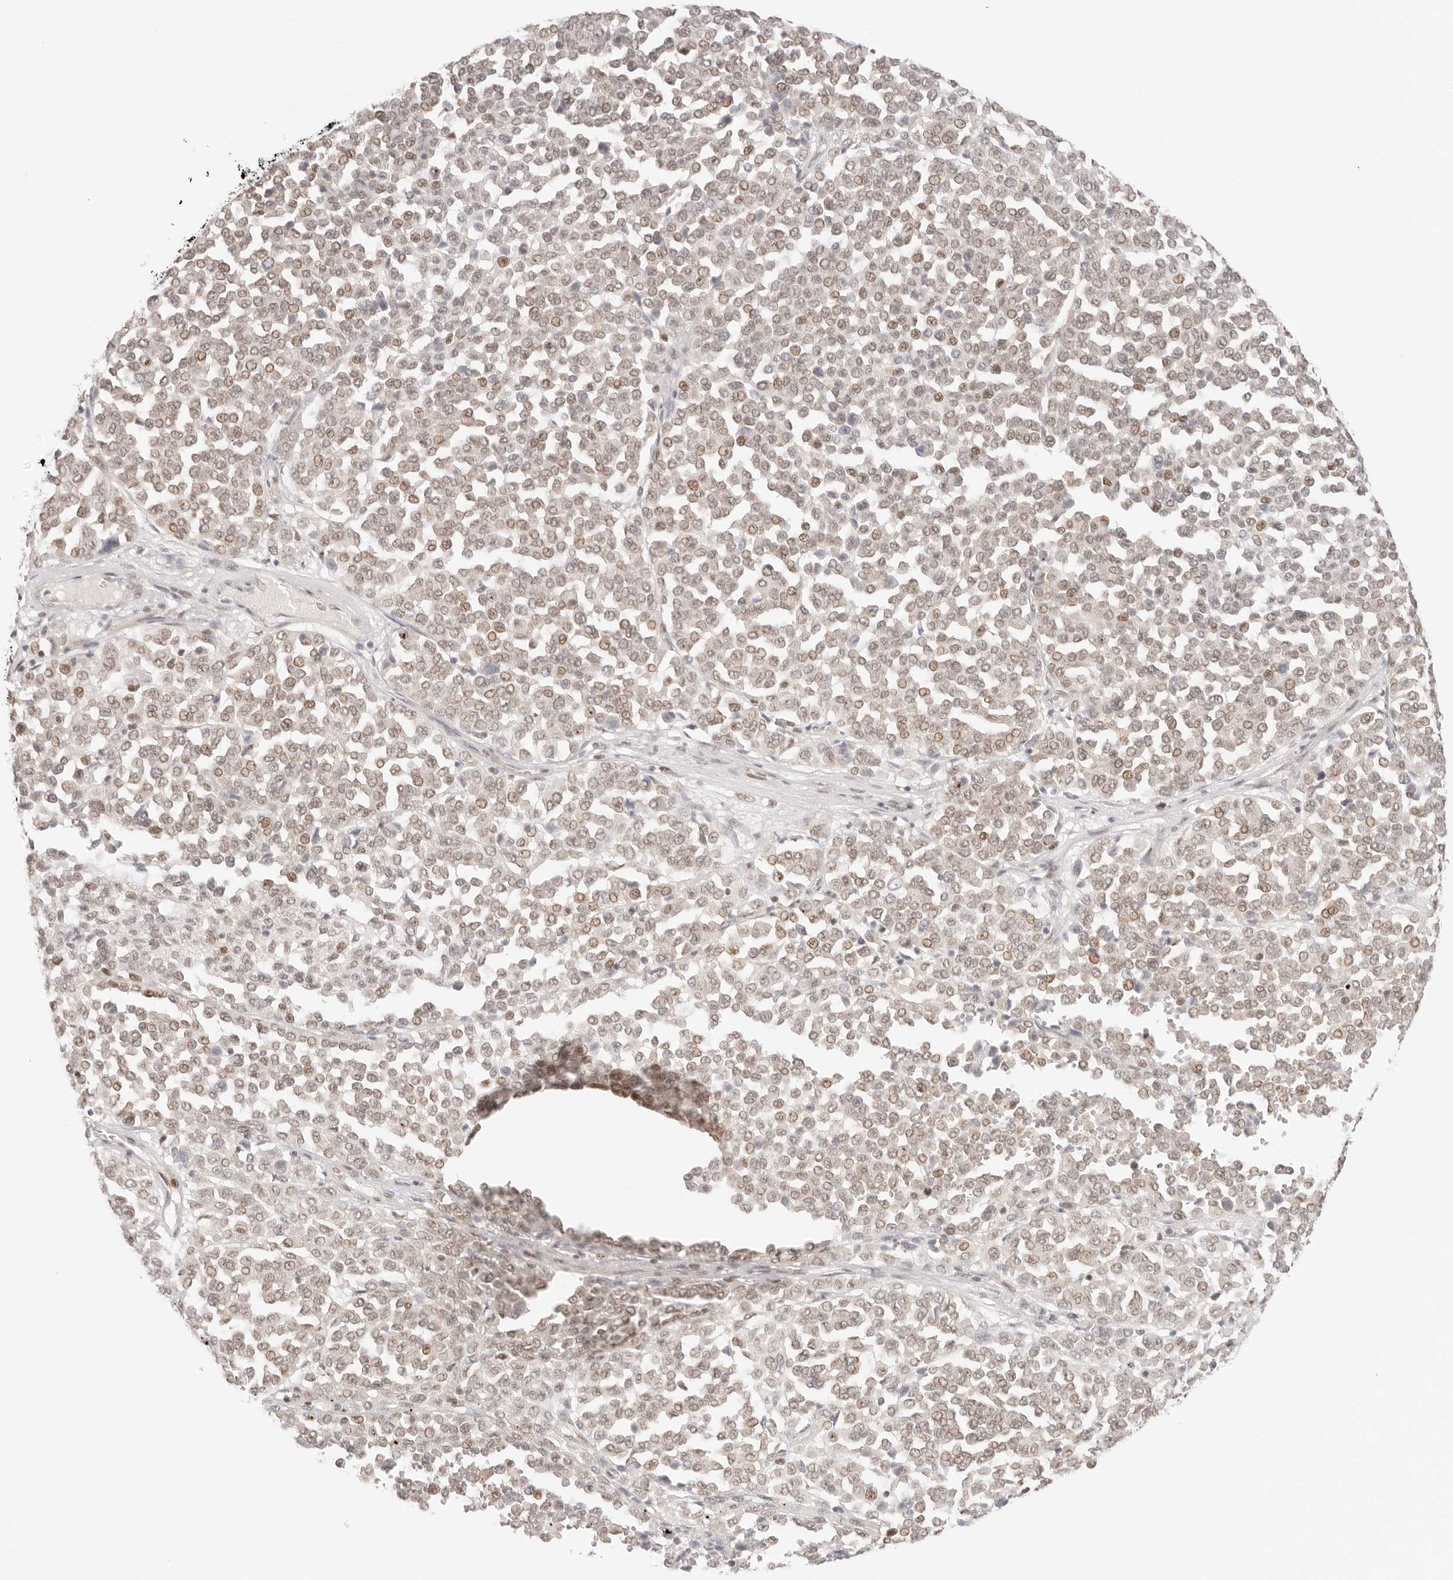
{"staining": {"intensity": "weak", "quantity": ">75%", "location": "nuclear"}, "tissue": "melanoma", "cell_type": "Tumor cells", "image_type": "cancer", "snomed": [{"axis": "morphology", "description": "Malignant melanoma, Metastatic site"}, {"axis": "topography", "description": "Pancreas"}], "caption": "Melanoma stained with DAB (3,3'-diaminobenzidine) IHC exhibits low levels of weak nuclear staining in about >75% of tumor cells.", "gene": "HOXC5", "patient": {"sex": "female", "age": 30}}